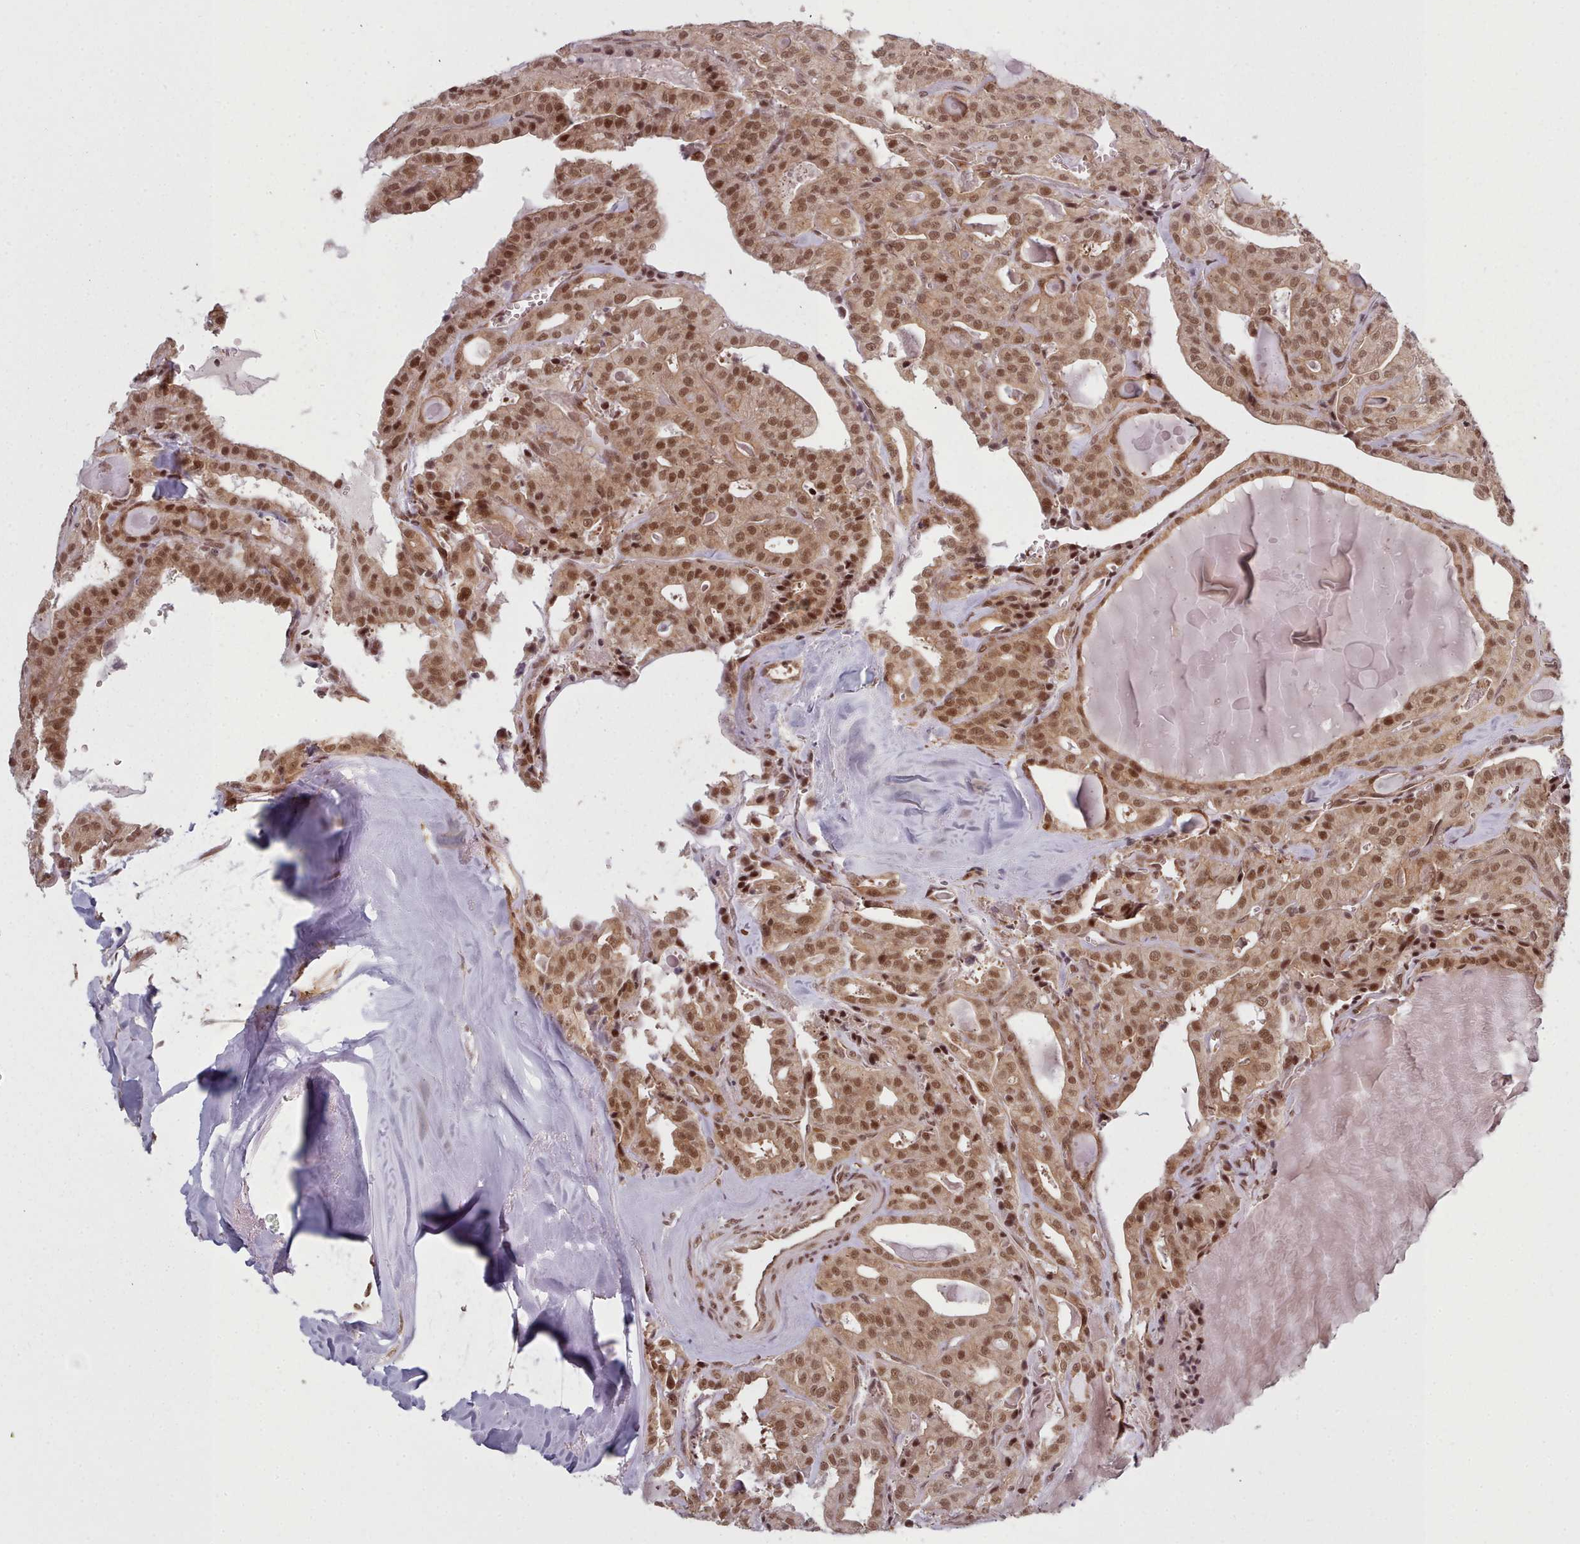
{"staining": {"intensity": "moderate", "quantity": ">75%", "location": "cytoplasmic/membranous,nuclear"}, "tissue": "thyroid cancer", "cell_type": "Tumor cells", "image_type": "cancer", "snomed": [{"axis": "morphology", "description": "Papillary adenocarcinoma, NOS"}, {"axis": "topography", "description": "Thyroid gland"}], "caption": "The immunohistochemical stain labels moderate cytoplasmic/membranous and nuclear staining in tumor cells of thyroid cancer (papillary adenocarcinoma) tissue.", "gene": "DHX8", "patient": {"sex": "male", "age": 52}}